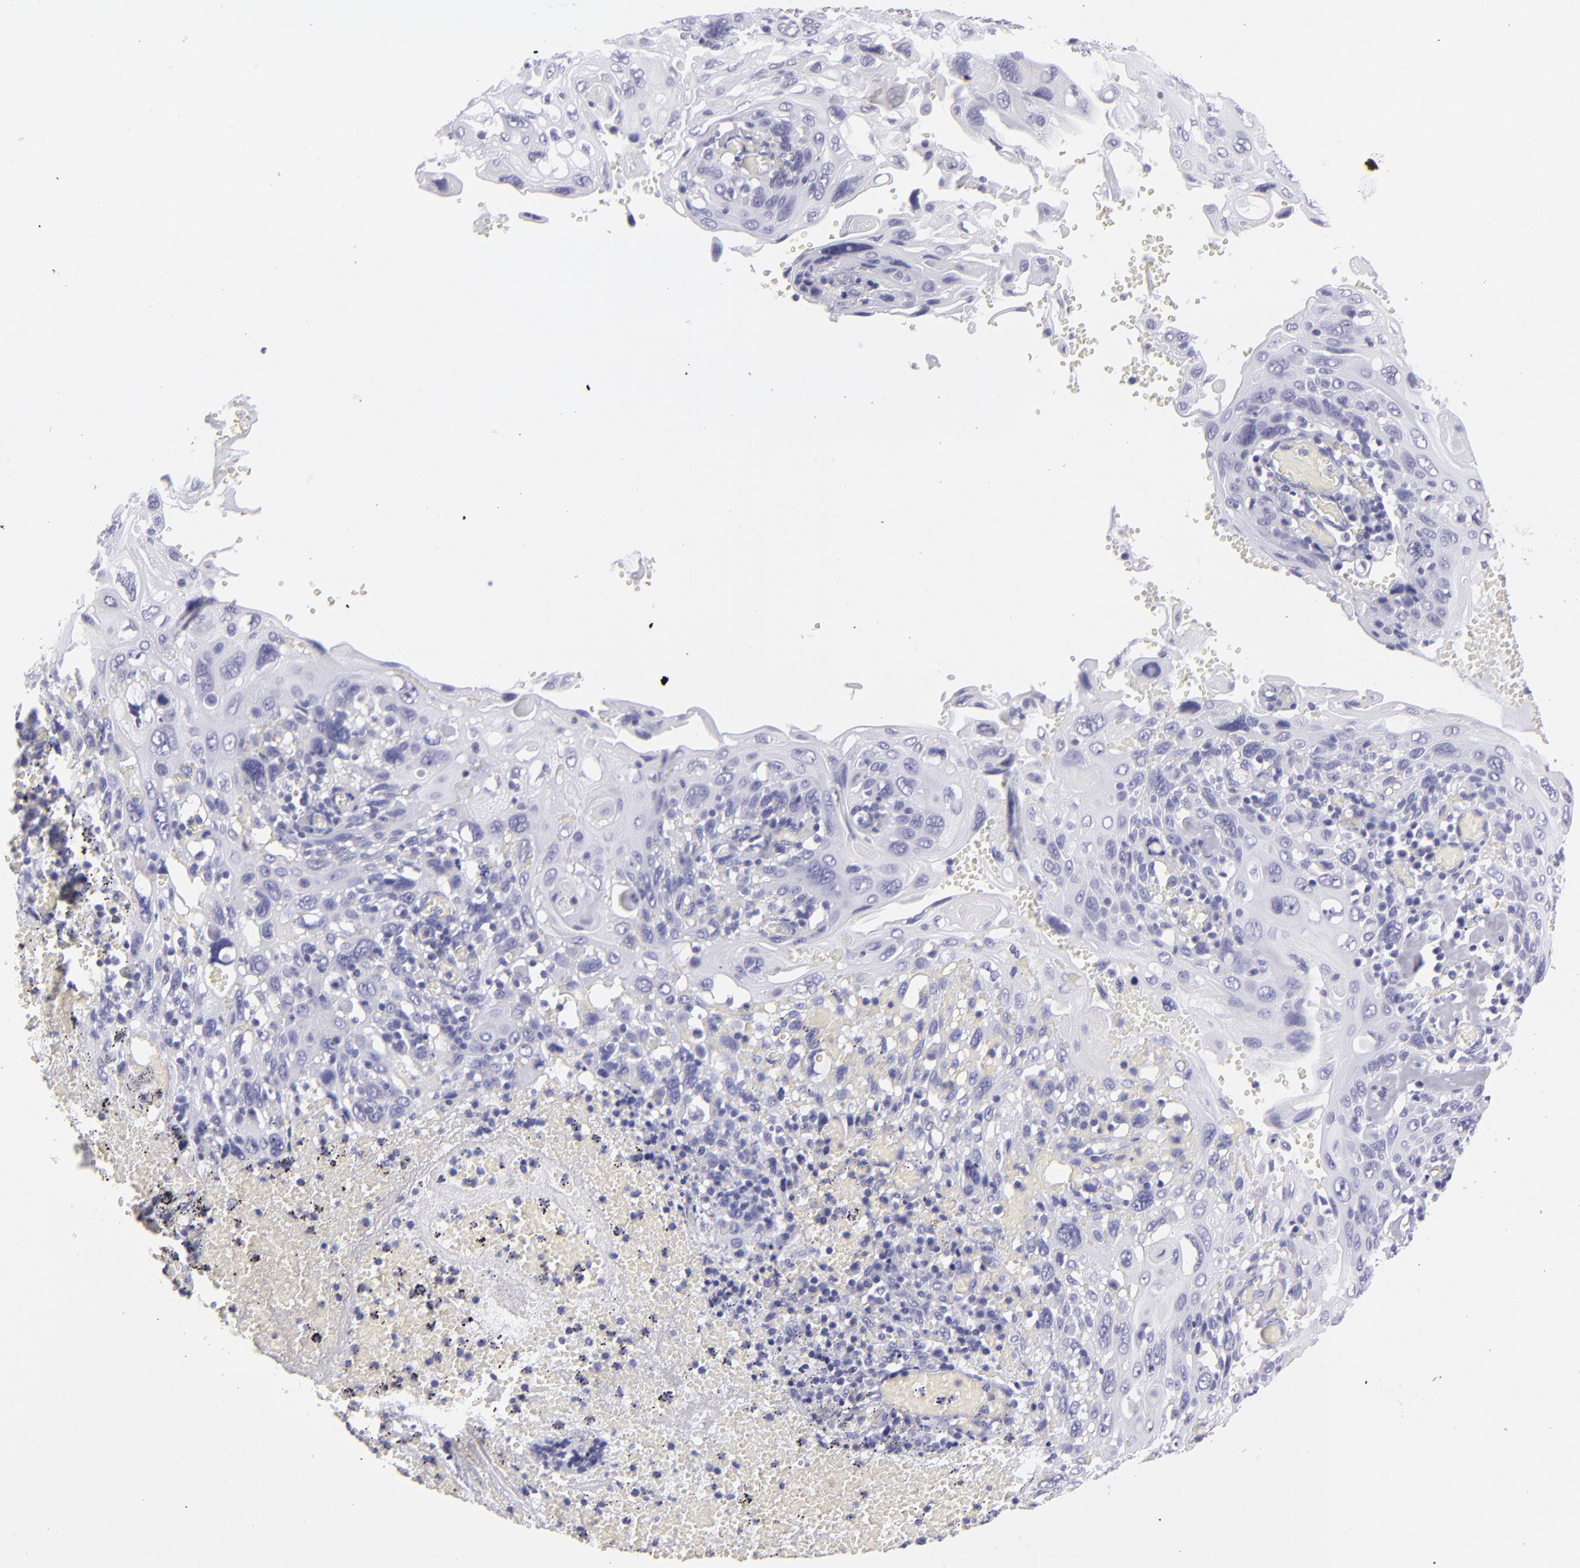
{"staining": {"intensity": "negative", "quantity": "none", "location": "none"}, "tissue": "cervical cancer", "cell_type": "Tumor cells", "image_type": "cancer", "snomed": [{"axis": "morphology", "description": "Squamous cell carcinoma, NOS"}, {"axis": "topography", "description": "Cervix"}], "caption": "High power microscopy micrograph of an immunohistochemistry (IHC) micrograph of cervical squamous cell carcinoma, revealing no significant staining in tumor cells.", "gene": "PVALB", "patient": {"sex": "female", "age": 54}}